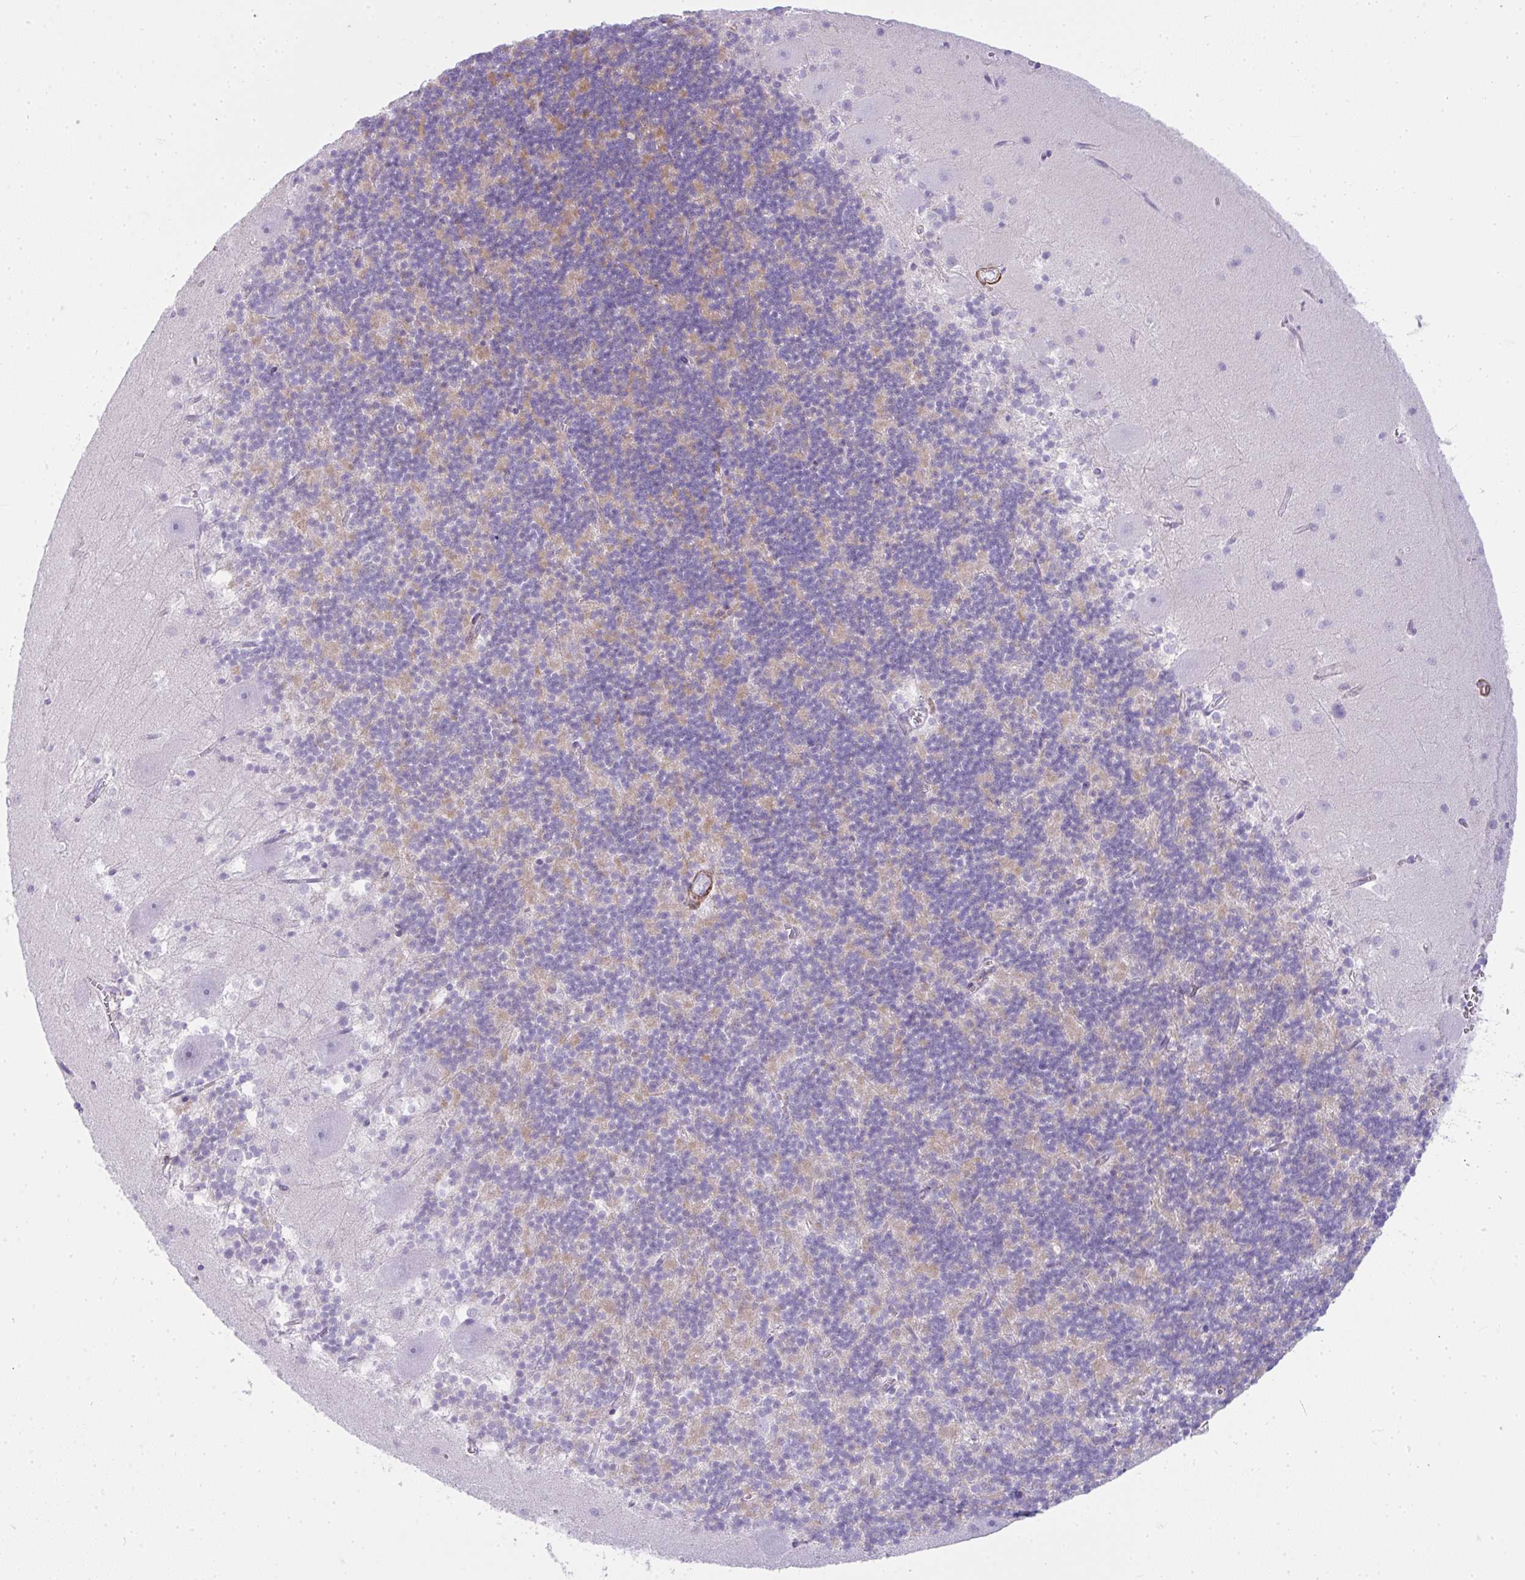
{"staining": {"intensity": "weak", "quantity": "<25%", "location": "cytoplasmic/membranous"}, "tissue": "cerebellum", "cell_type": "Cells in granular layer", "image_type": "normal", "snomed": [{"axis": "morphology", "description": "Normal tissue, NOS"}, {"axis": "topography", "description": "Cerebellum"}], "caption": "This histopathology image is of unremarkable cerebellum stained with immunohistochemistry to label a protein in brown with the nuclei are counter-stained blue. There is no staining in cells in granular layer.", "gene": "CDRT15", "patient": {"sex": "male", "age": 54}}